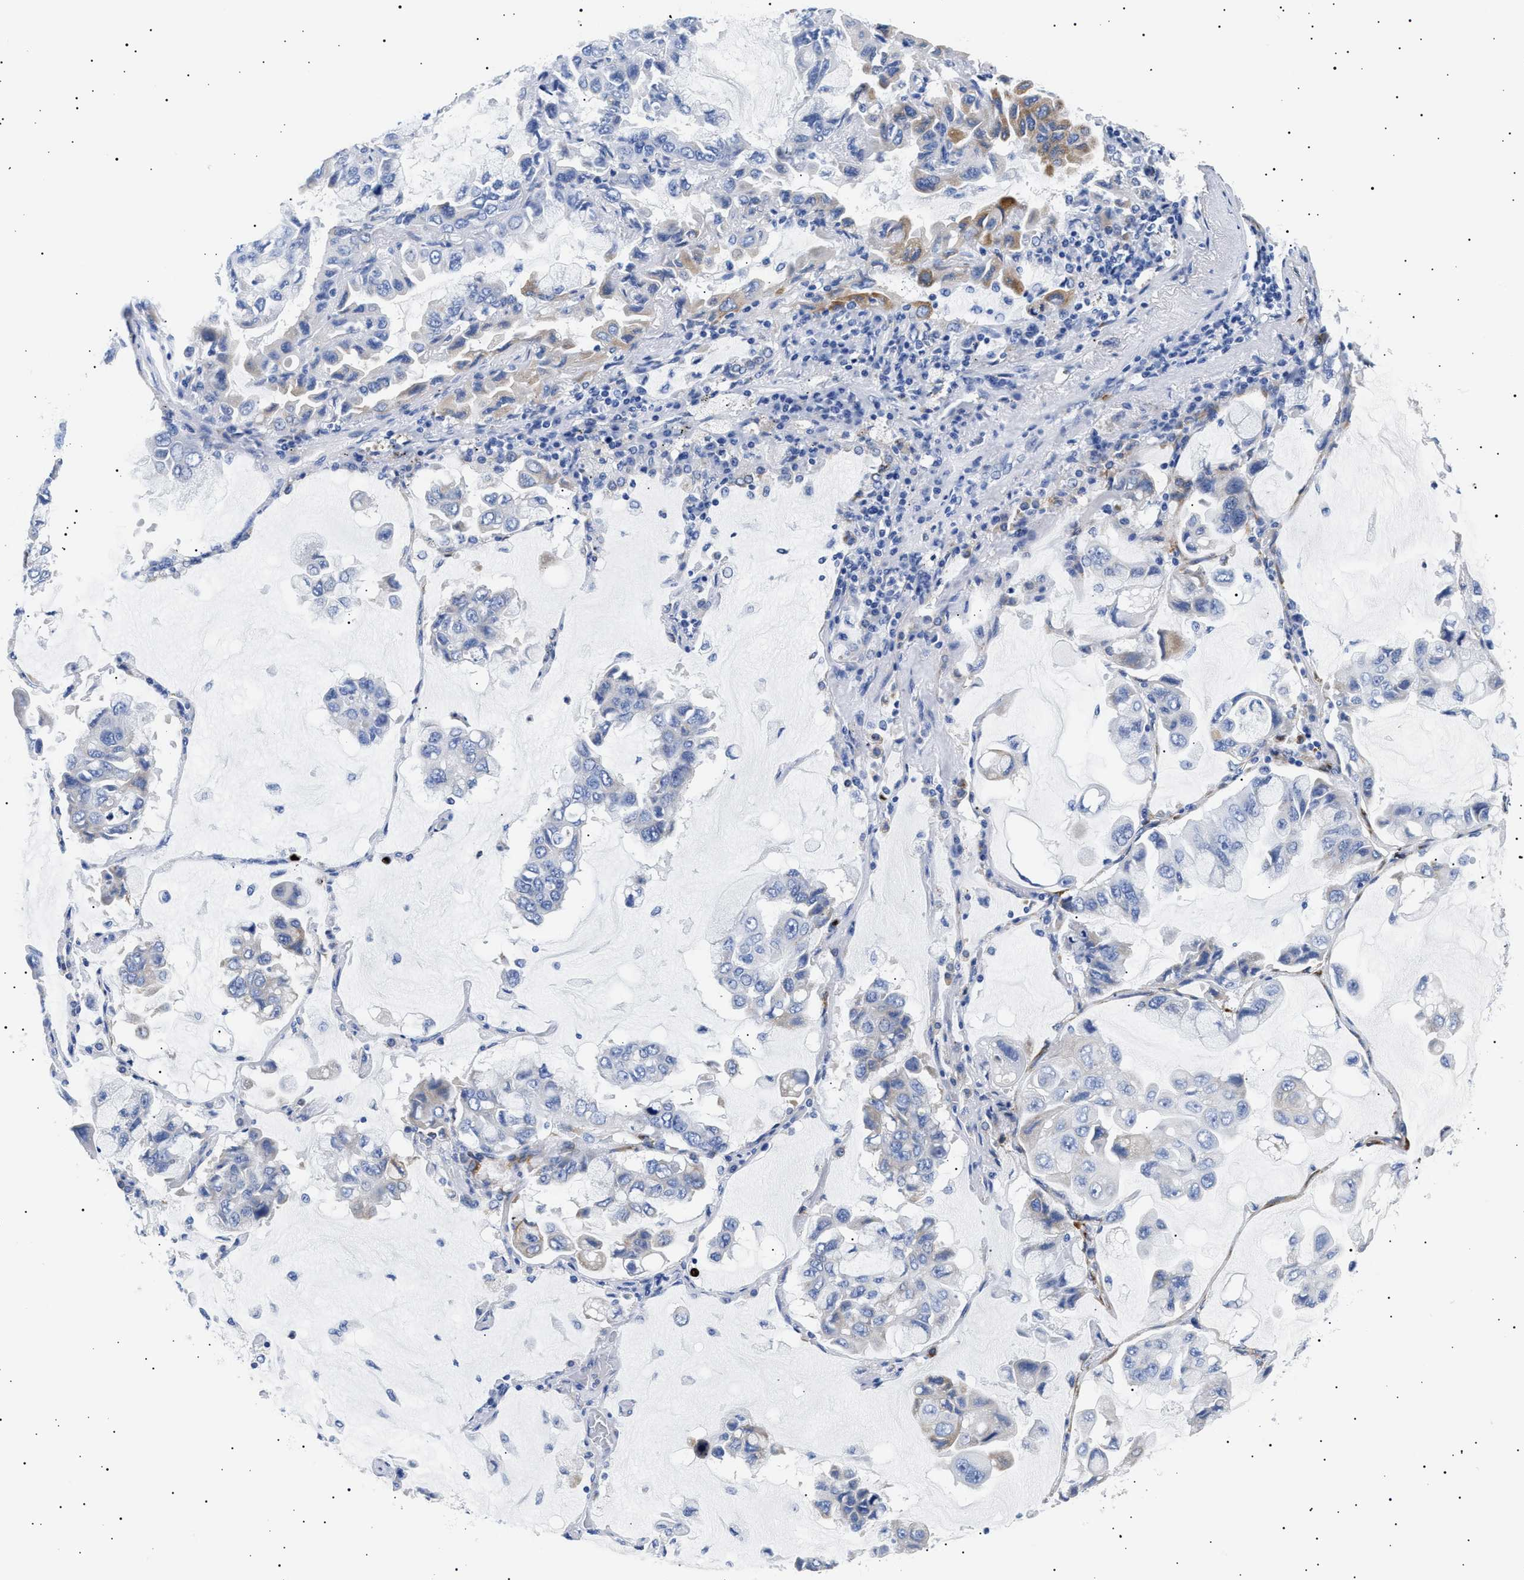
{"staining": {"intensity": "moderate", "quantity": "<25%", "location": "cytoplasmic/membranous"}, "tissue": "lung cancer", "cell_type": "Tumor cells", "image_type": "cancer", "snomed": [{"axis": "morphology", "description": "Adenocarcinoma, NOS"}, {"axis": "topography", "description": "Lung"}], "caption": "Protein expression analysis of lung adenocarcinoma exhibits moderate cytoplasmic/membranous staining in about <25% of tumor cells.", "gene": "HEMGN", "patient": {"sex": "male", "age": 64}}